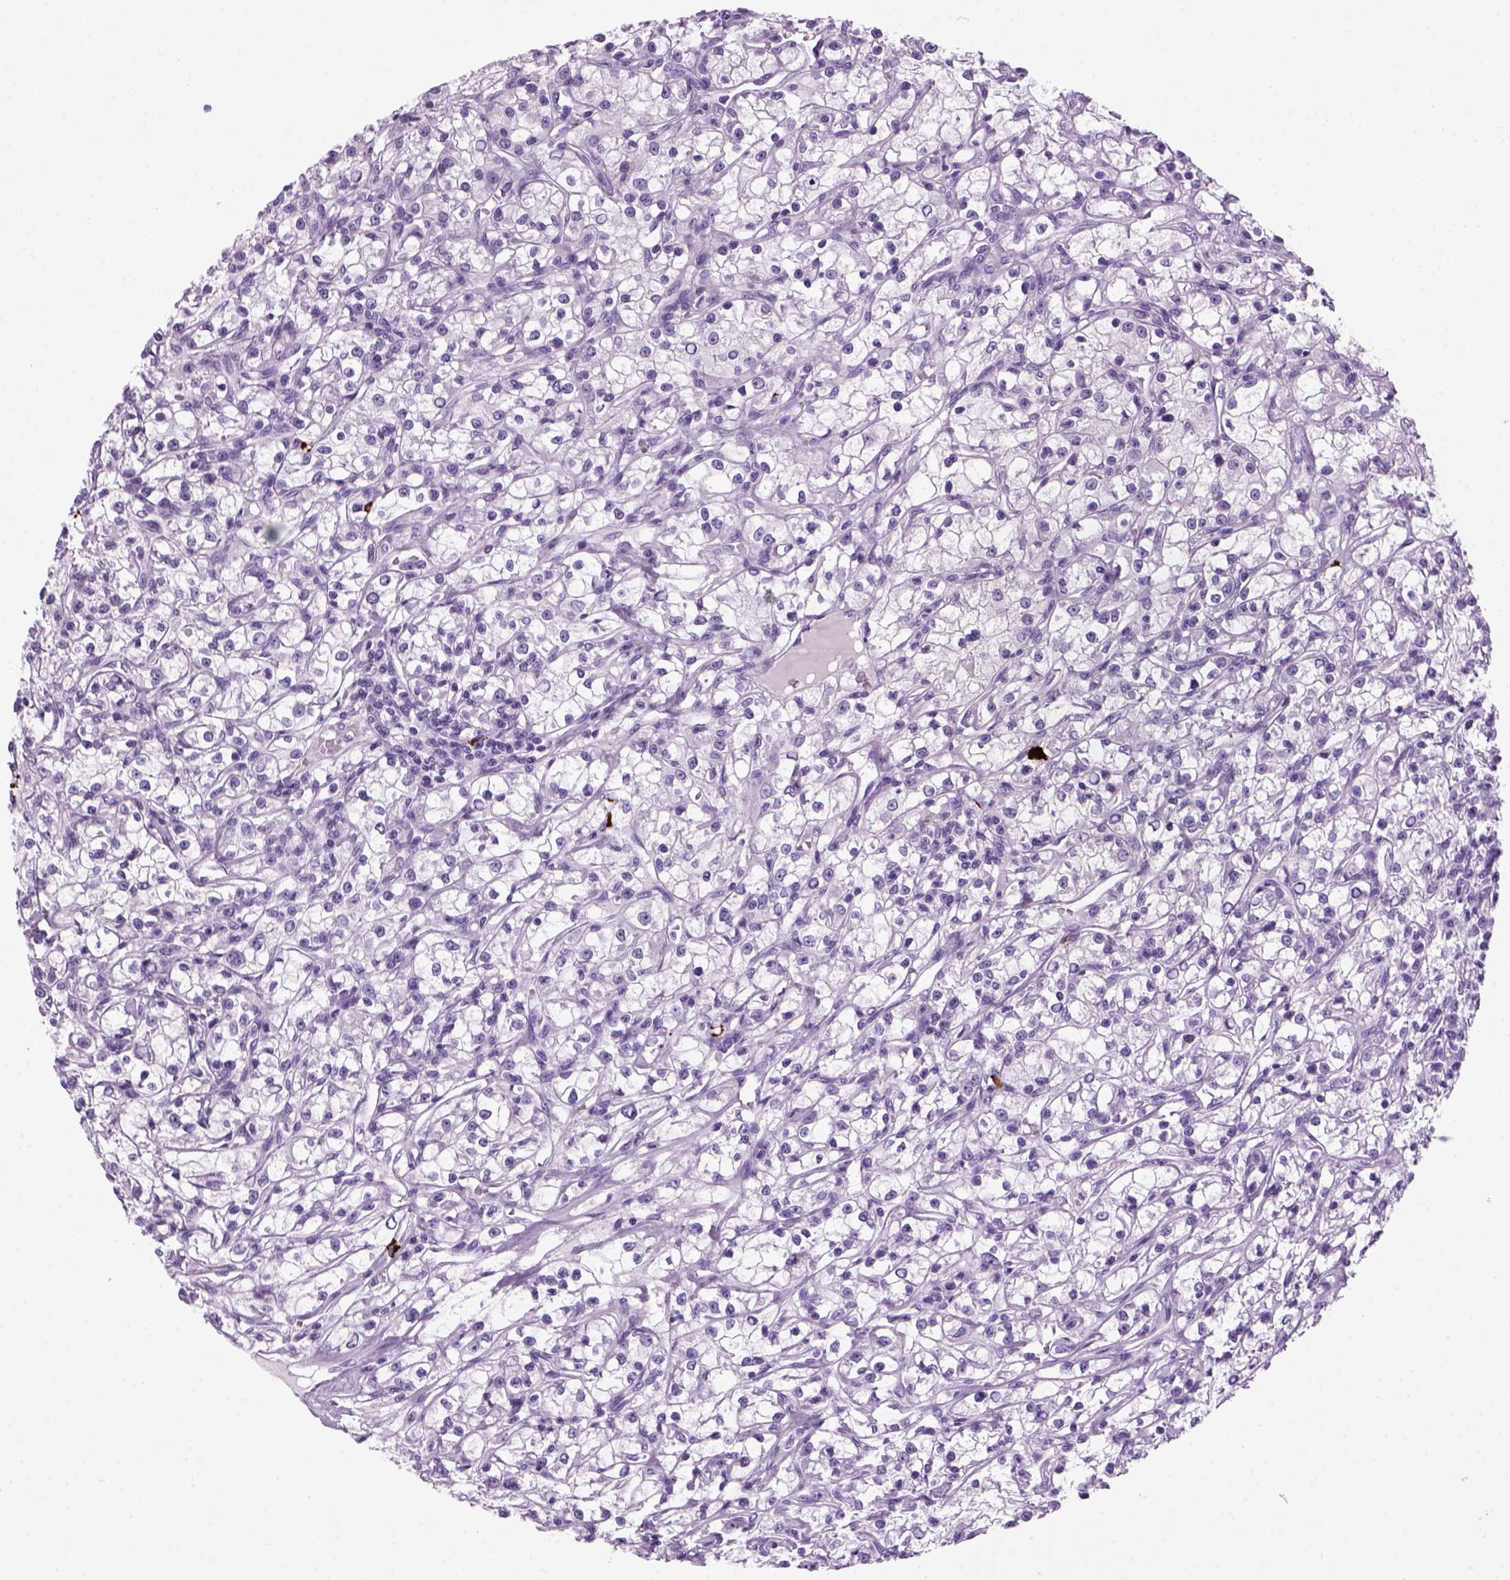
{"staining": {"intensity": "negative", "quantity": "none", "location": "none"}, "tissue": "renal cancer", "cell_type": "Tumor cells", "image_type": "cancer", "snomed": [{"axis": "morphology", "description": "Adenocarcinoma, NOS"}, {"axis": "topography", "description": "Kidney"}], "caption": "High power microscopy micrograph of an IHC histopathology image of renal adenocarcinoma, revealing no significant positivity in tumor cells.", "gene": "MZB1", "patient": {"sex": "female", "age": 59}}